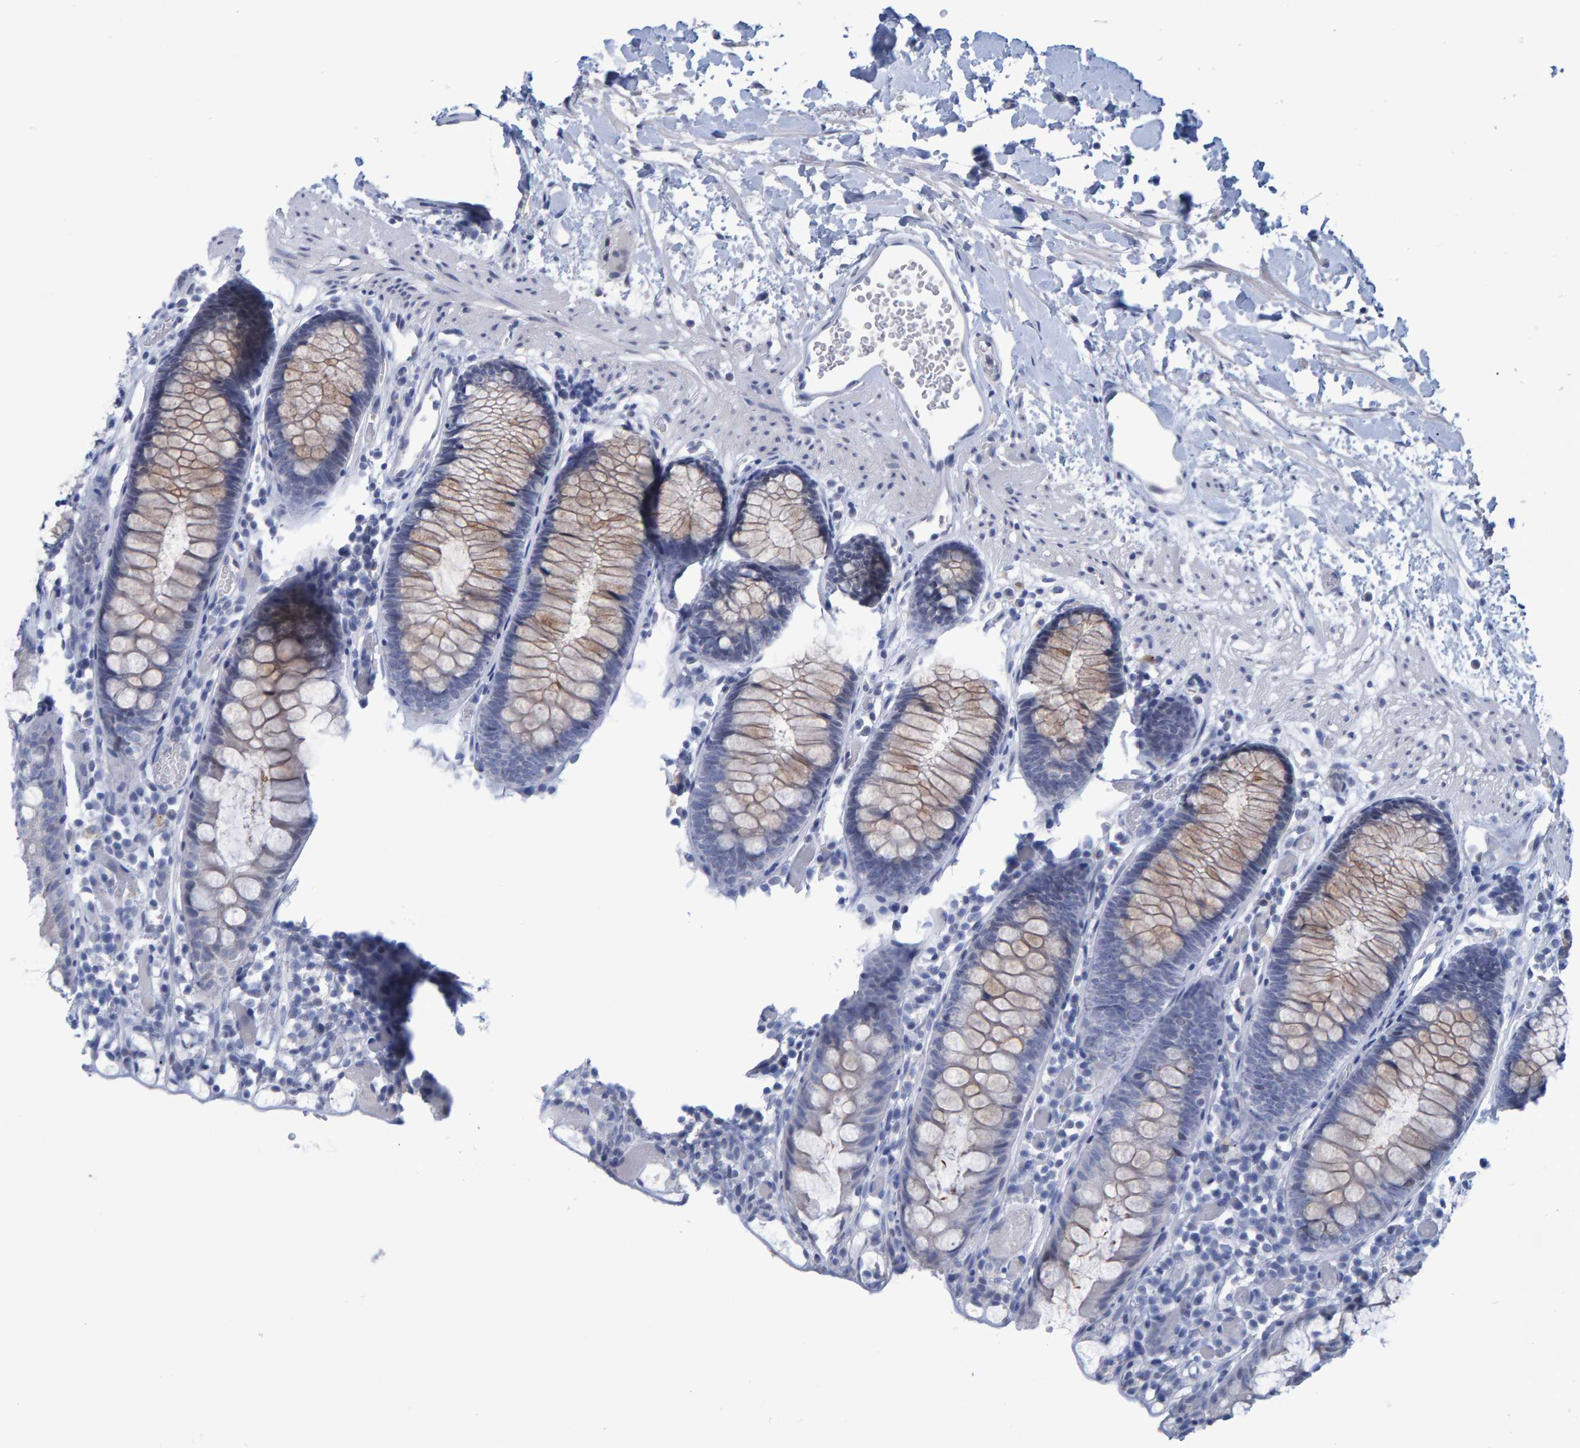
{"staining": {"intensity": "negative", "quantity": "none", "location": "none"}, "tissue": "colon", "cell_type": "Endothelial cells", "image_type": "normal", "snomed": [{"axis": "morphology", "description": "Normal tissue, NOS"}, {"axis": "topography", "description": "Colon"}], "caption": "Protein analysis of unremarkable colon displays no significant expression in endothelial cells.", "gene": "PROCA1", "patient": {"sex": "male", "age": 14}}